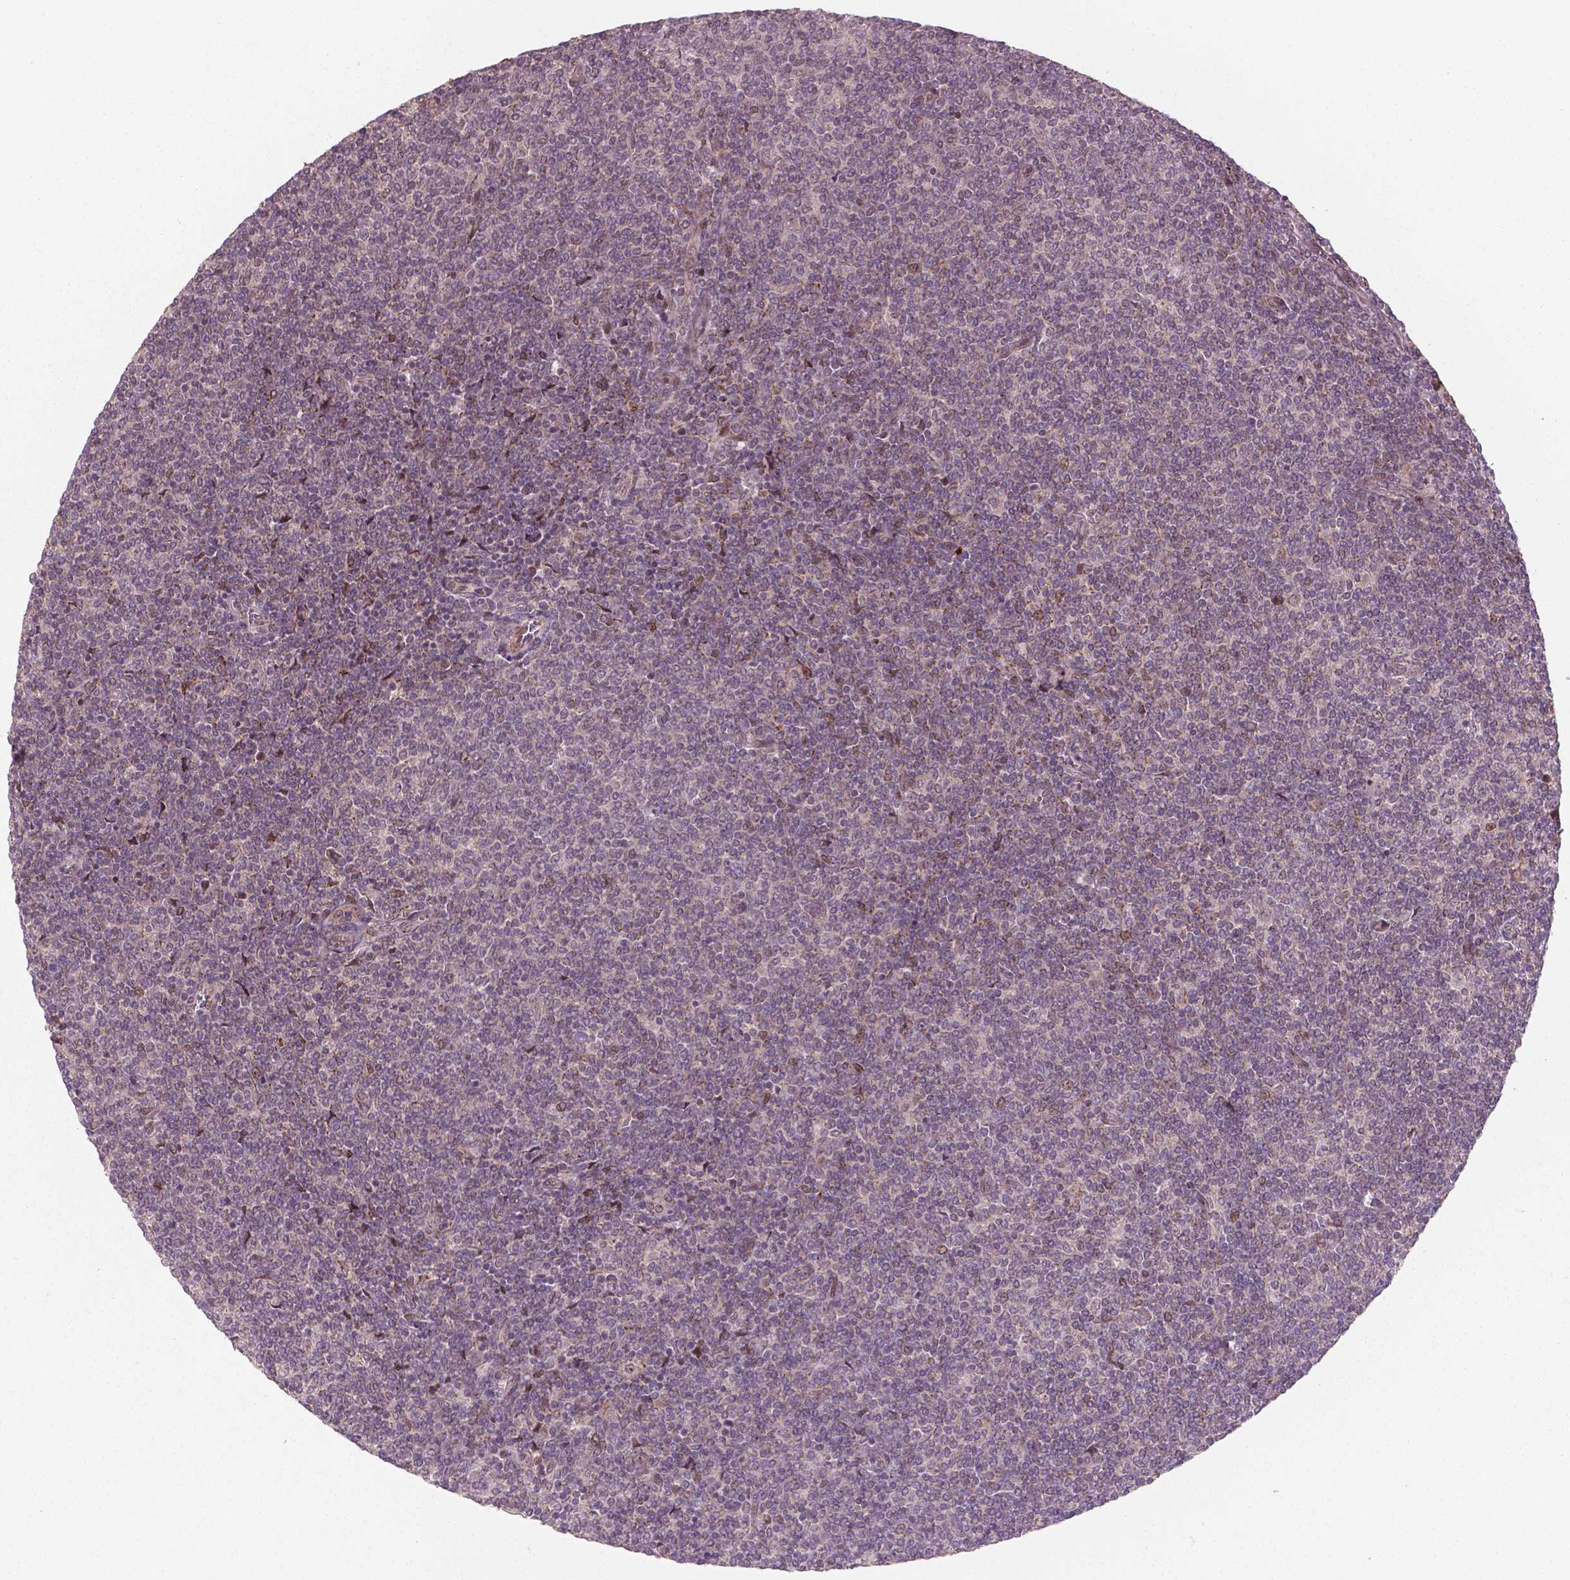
{"staining": {"intensity": "negative", "quantity": "none", "location": "none"}, "tissue": "lymphoma", "cell_type": "Tumor cells", "image_type": "cancer", "snomed": [{"axis": "morphology", "description": "Malignant lymphoma, non-Hodgkin's type, Low grade"}, {"axis": "topography", "description": "Lymph node"}], "caption": "Tumor cells are negative for protein expression in human malignant lymphoma, non-Hodgkin's type (low-grade).", "gene": "NFAT5", "patient": {"sex": "male", "age": 52}}